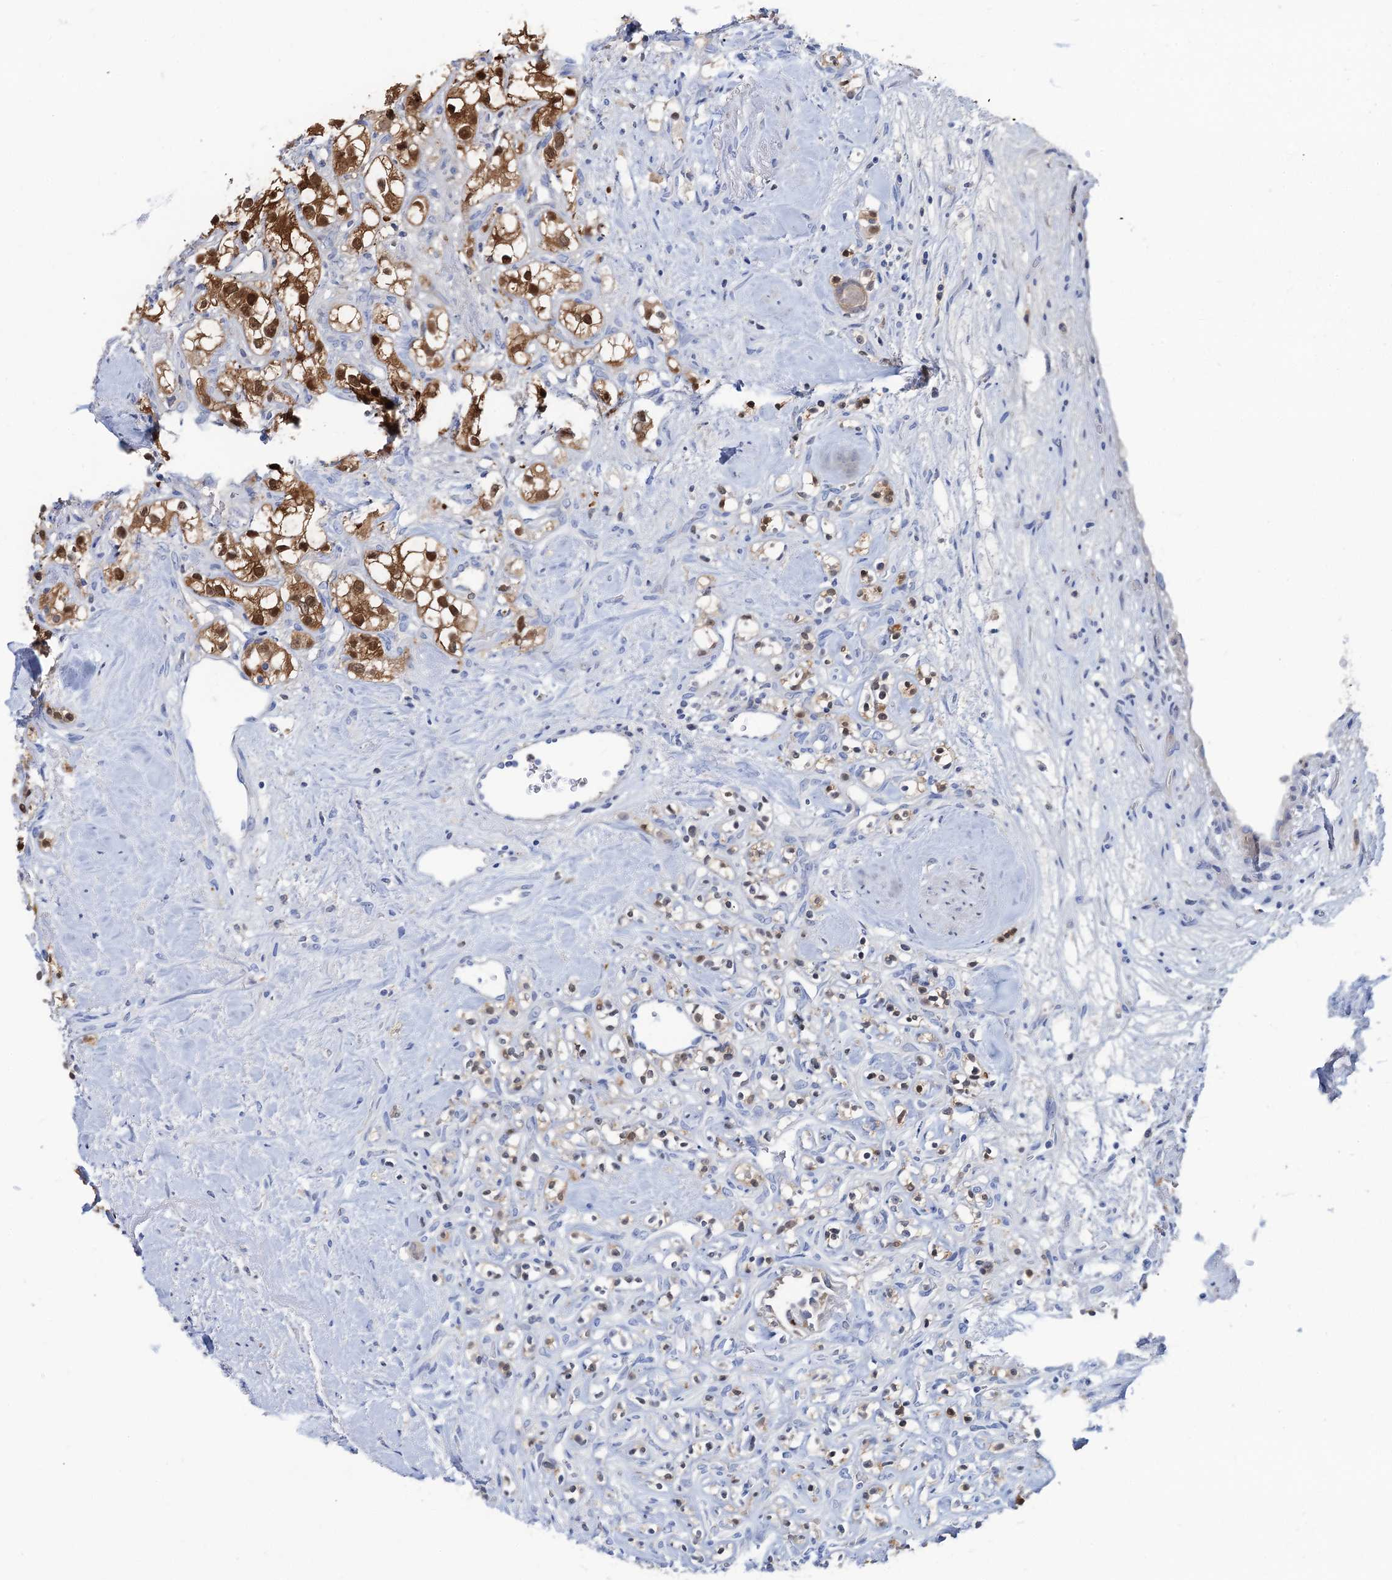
{"staining": {"intensity": "moderate", "quantity": ">75%", "location": "cytoplasmic/membranous,nuclear"}, "tissue": "renal cancer", "cell_type": "Tumor cells", "image_type": "cancer", "snomed": [{"axis": "morphology", "description": "Adenocarcinoma, NOS"}, {"axis": "topography", "description": "Kidney"}], "caption": "Immunohistochemistry (IHC) of human renal cancer displays medium levels of moderate cytoplasmic/membranous and nuclear positivity in approximately >75% of tumor cells. (DAB IHC with brightfield microscopy, high magnification).", "gene": "FAH", "patient": {"sex": "male", "age": 77}}